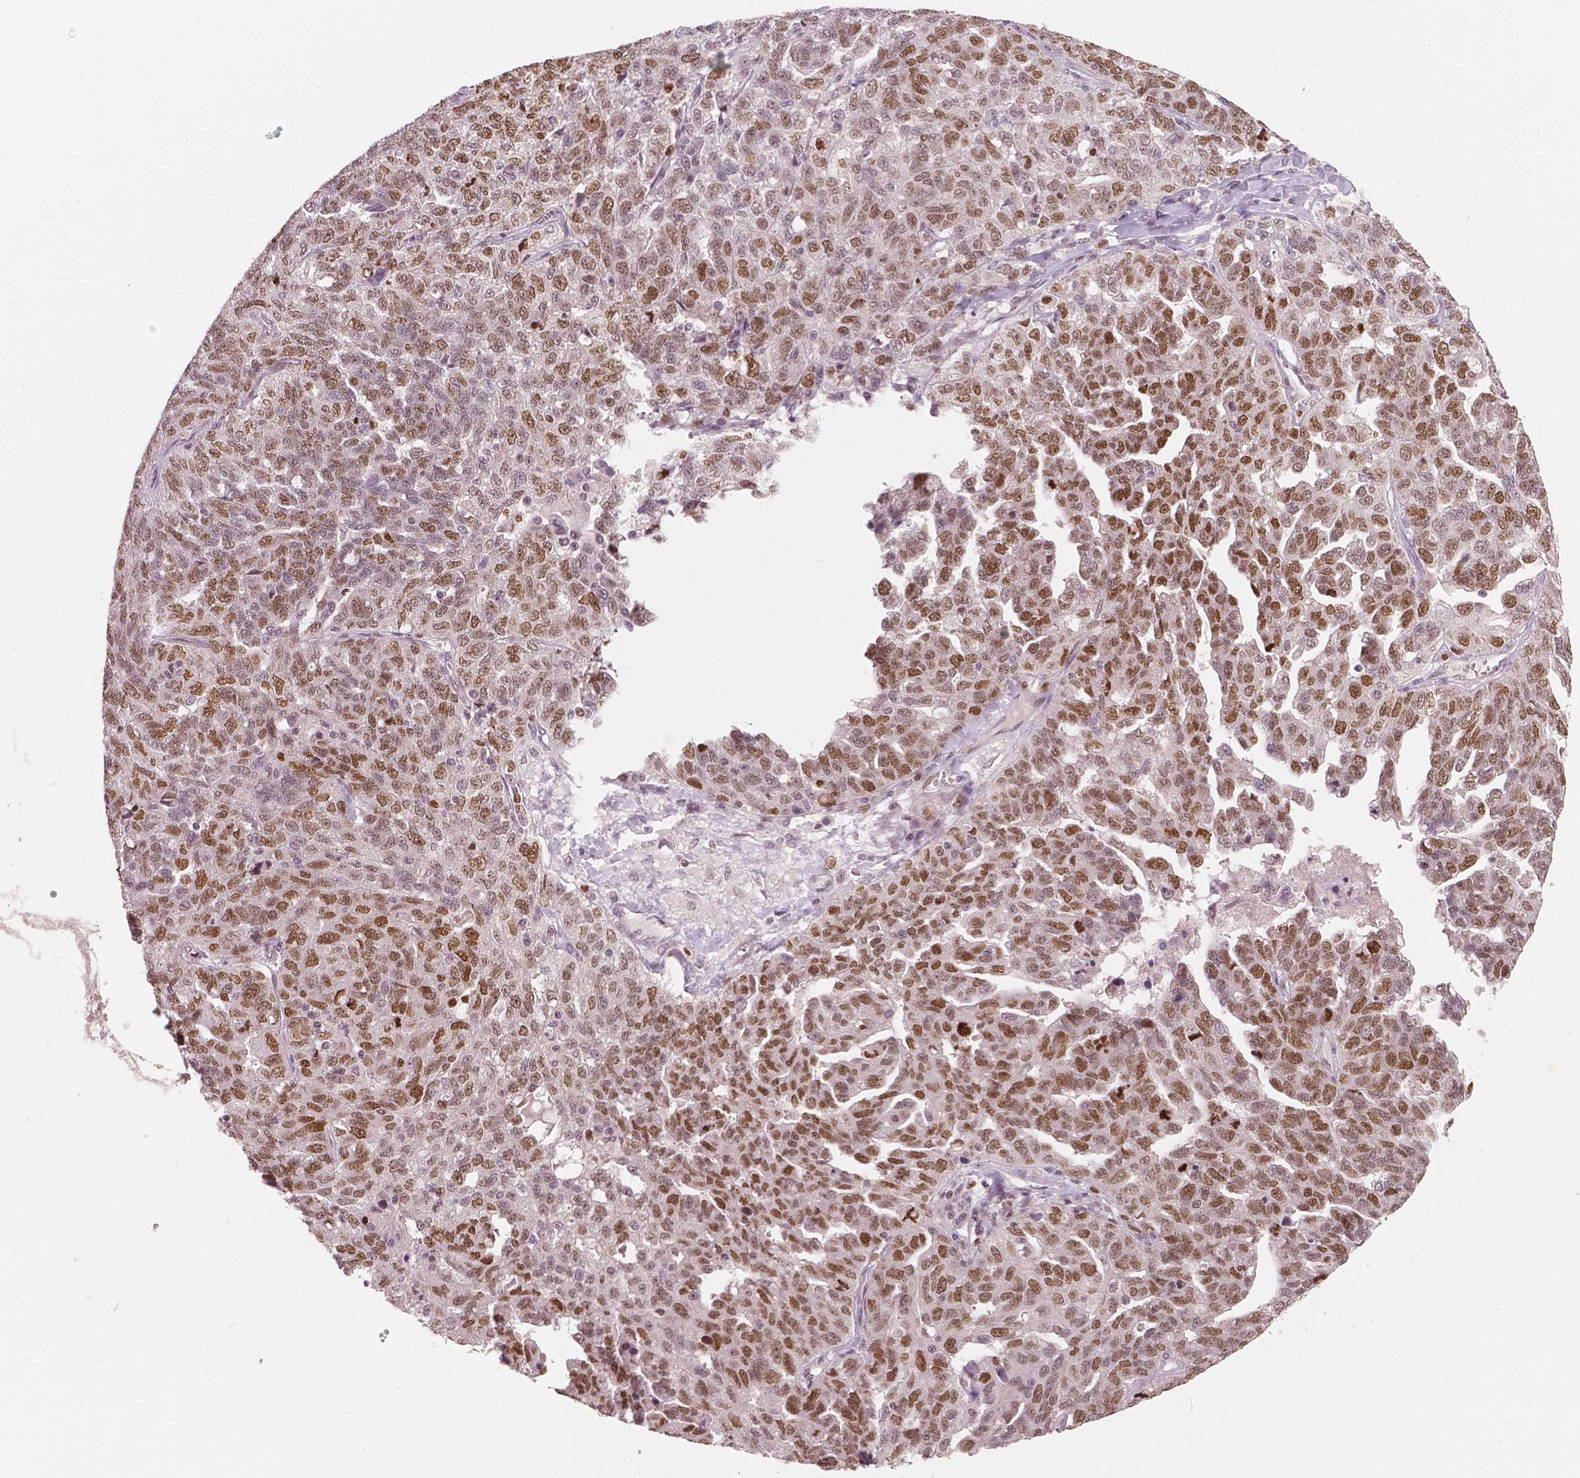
{"staining": {"intensity": "moderate", "quantity": ">75%", "location": "nuclear"}, "tissue": "ovarian cancer", "cell_type": "Tumor cells", "image_type": "cancer", "snomed": [{"axis": "morphology", "description": "Cystadenocarcinoma, serous, NOS"}, {"axis": "topography", "description": "Ovary"}], "caption": "IHC (DAB (3,3'-diaminobenzidine)) staining of ovarian serous cystadenocarcinoma reveals moderate nuclear protein expression in approximately >75% of tumor cells. Nuclei are stained in blue.", "gene": "NSD2", "patient": {"sex": "female", "age": 71}}